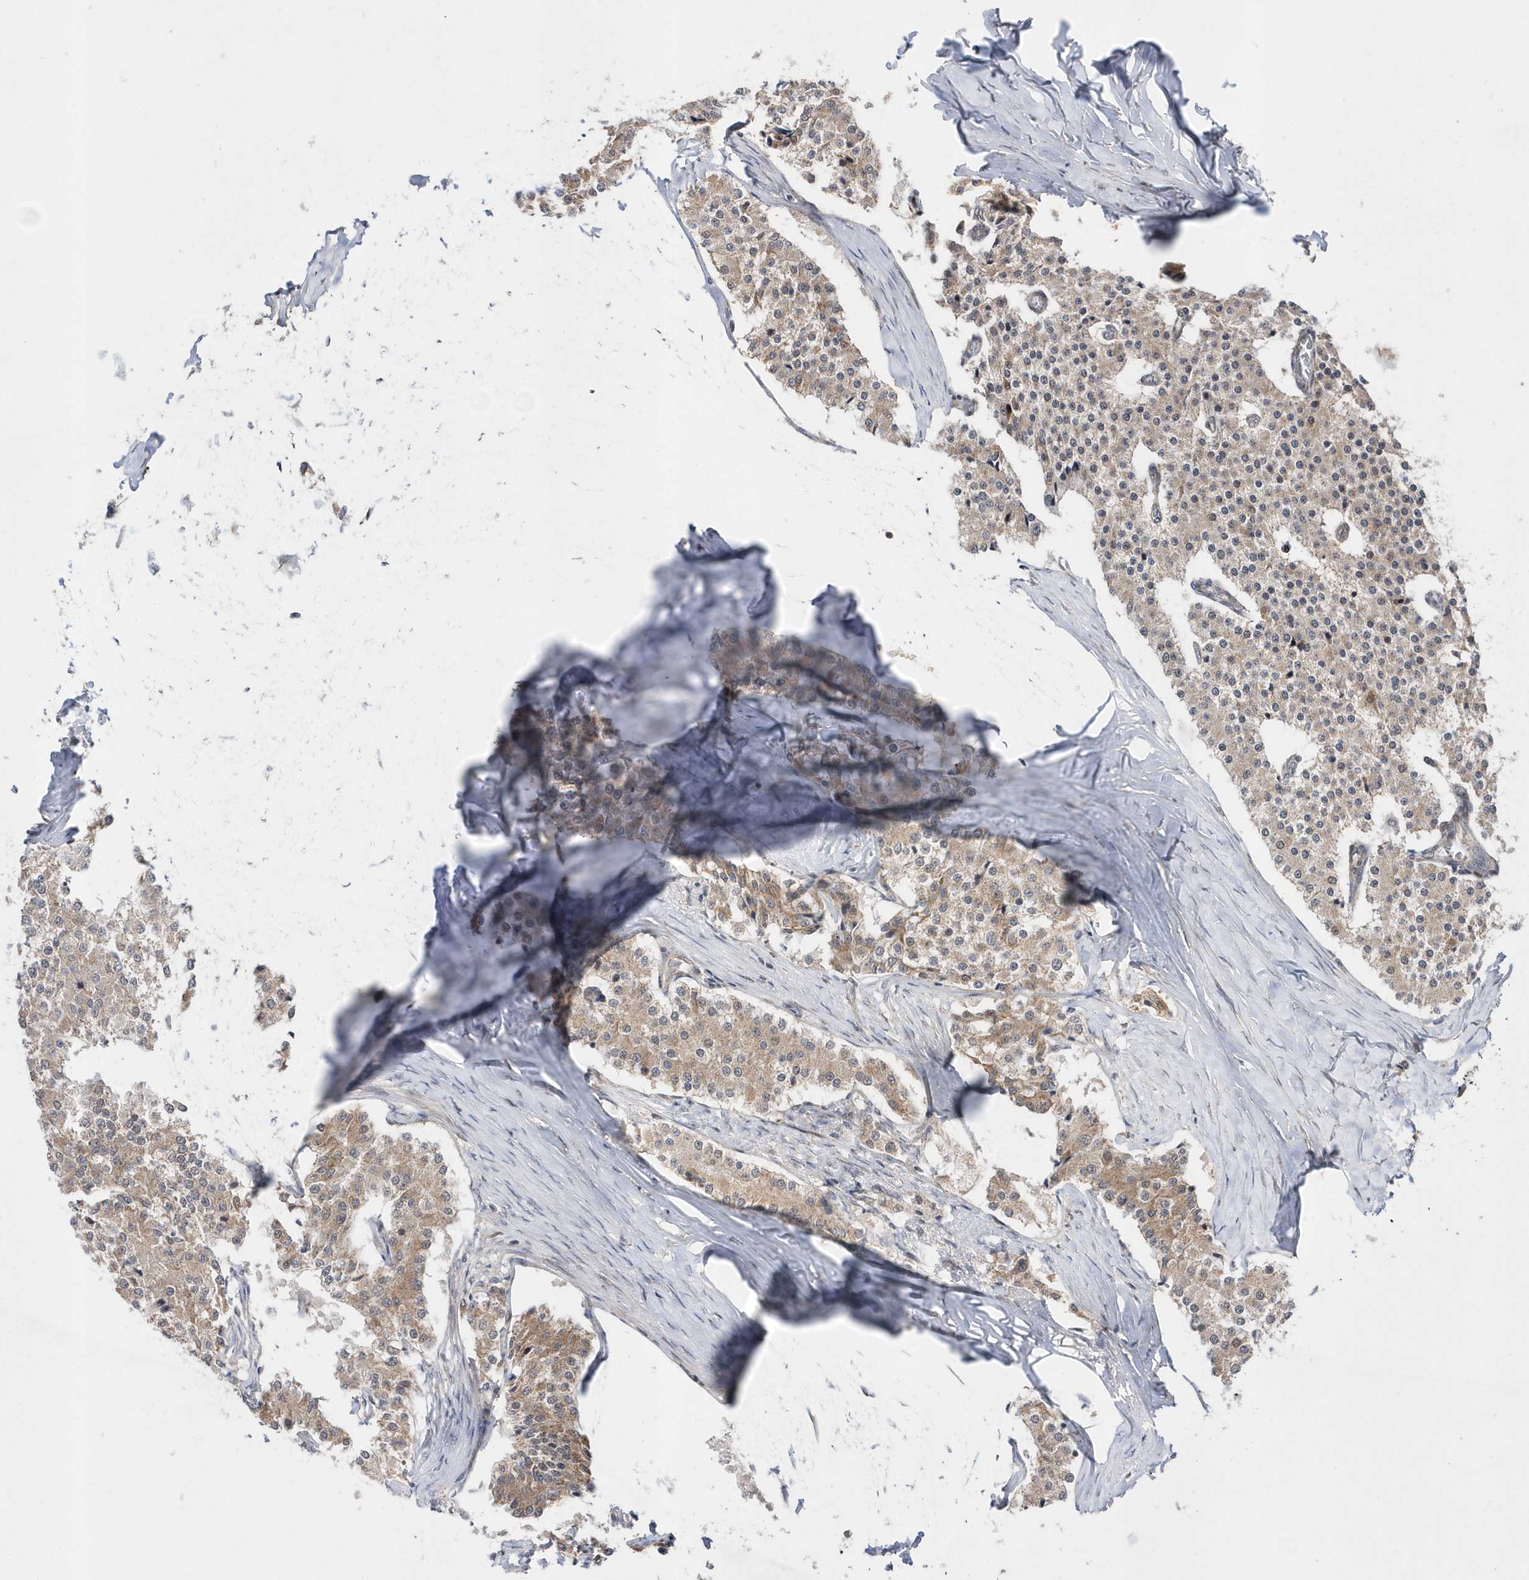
{"staining": {"intensity": "moderate", "quantity": ">75%", "location": "cytoplasmic/membranous"}, "tissue": "carcinoid", "cell_type": "Tumor cells", "image_type": "cancer", "snomed": [{"axis": "morphology", "description": "Carcinoid, malignant, NOS"}, {"axis": "topography", "description": "Colon"}], "caption": "Carcinoid stained with DAB IHC exhibits medium levels of moderate cytoplasmic/membranous staining in approximately >75% of tumor cells.", "gene": "DALRD3", "patient": {"sex": "female", "age": 52}}